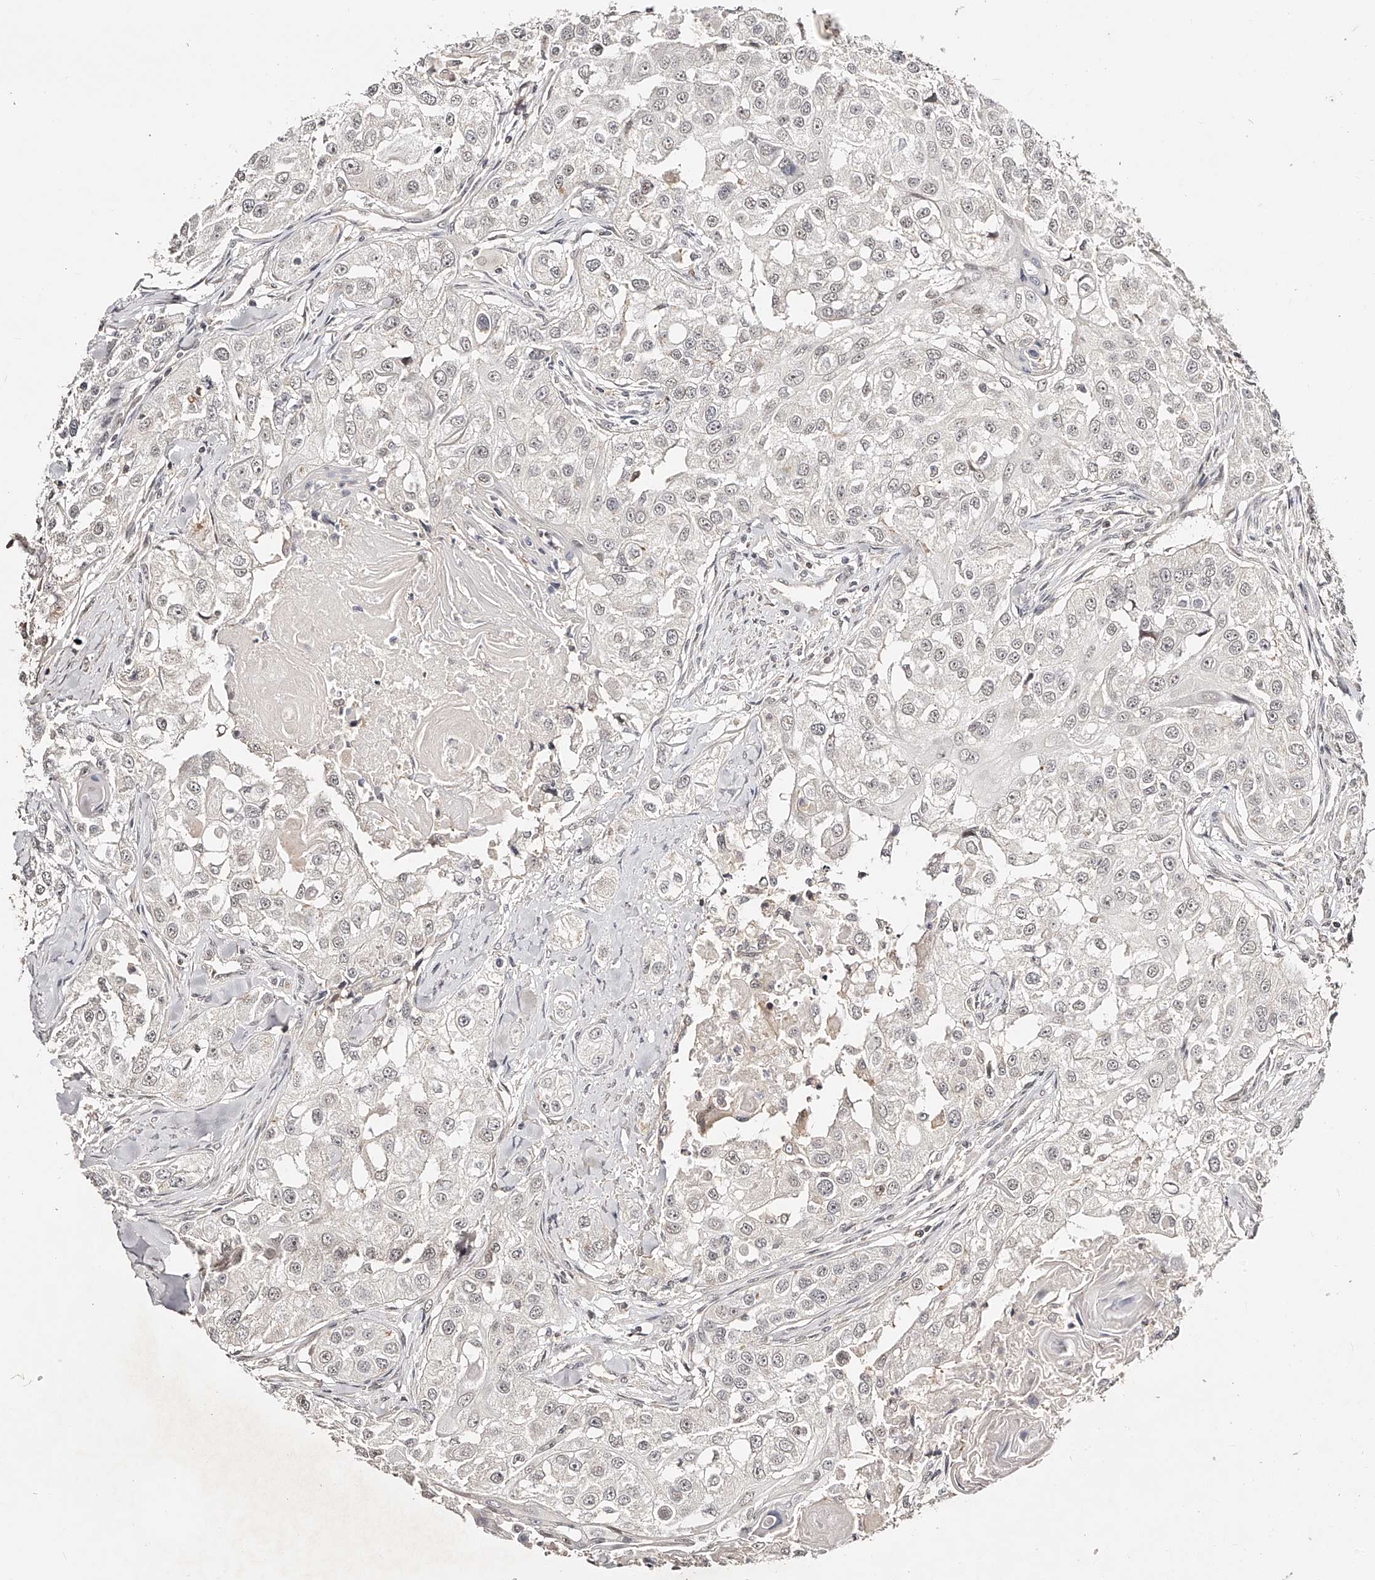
{"staining": {"intensity": "negative", "quantity": "none", "location": "none"}, "tissue": "head and neck cancer", "cell_type": "Tumor cells", "image_type": "cancer", "snomed": [{"axis": "morphology", "description": "Normal tissue, NOS"}, {"axis": "morphology", "description": "Squamous cell carcinoma, NOS"}, {"axis": "topography", "description": "Skeletal muscle"}, {"axis": "topography", "description": "Head-Neck"}], "caption": "Squamous cell carcinoma (head and neck) was stained to show a protein in brown. There is no significant expression in tumor cells.", "gene": "ZNF789", "patient": {"sex": "male", "age": 51}}